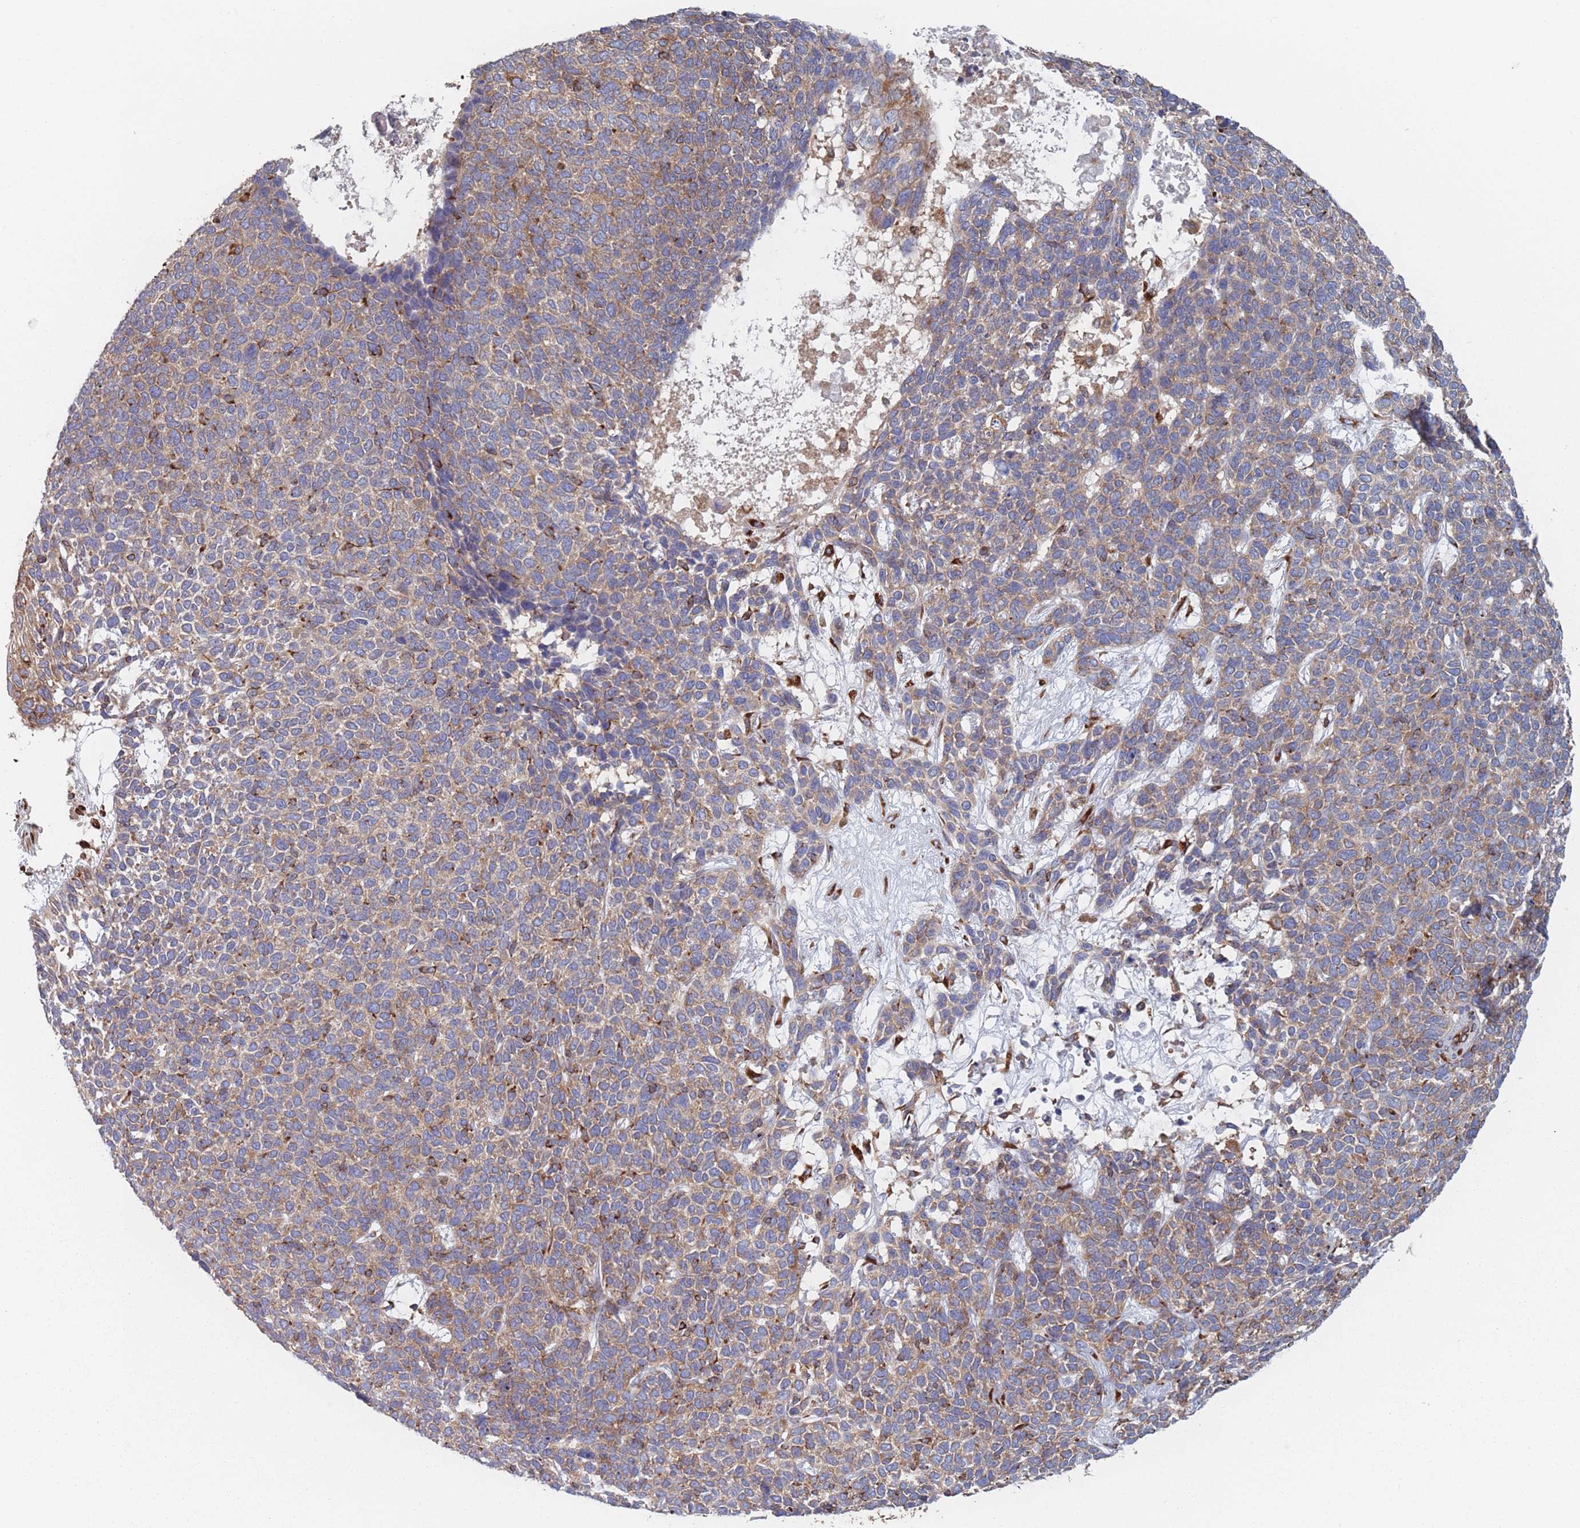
{"staining": {"intensity": "weak", "quantity": ">75%", "location": "cytoplasmic/membranous"}, "tissue": "skin cancer", "cell_type": "Tumor cells", "image_type": "cancer", "snomed": [{"axis": "morphology", "description": "Basal cell carcinoma"}, {"axis": "topography", "description": "Skin"}], "caption": "Protein expression by immunohistochemistry (IHC) exhibits weak cytoplasmic/membranous positivity in about >75% of tumor cells in skin cancer (basal cell carcinoma). Nuclei are stained in blue.", "gene": "EEF1B2", "patient": {"sex": "female", "age": 84}}